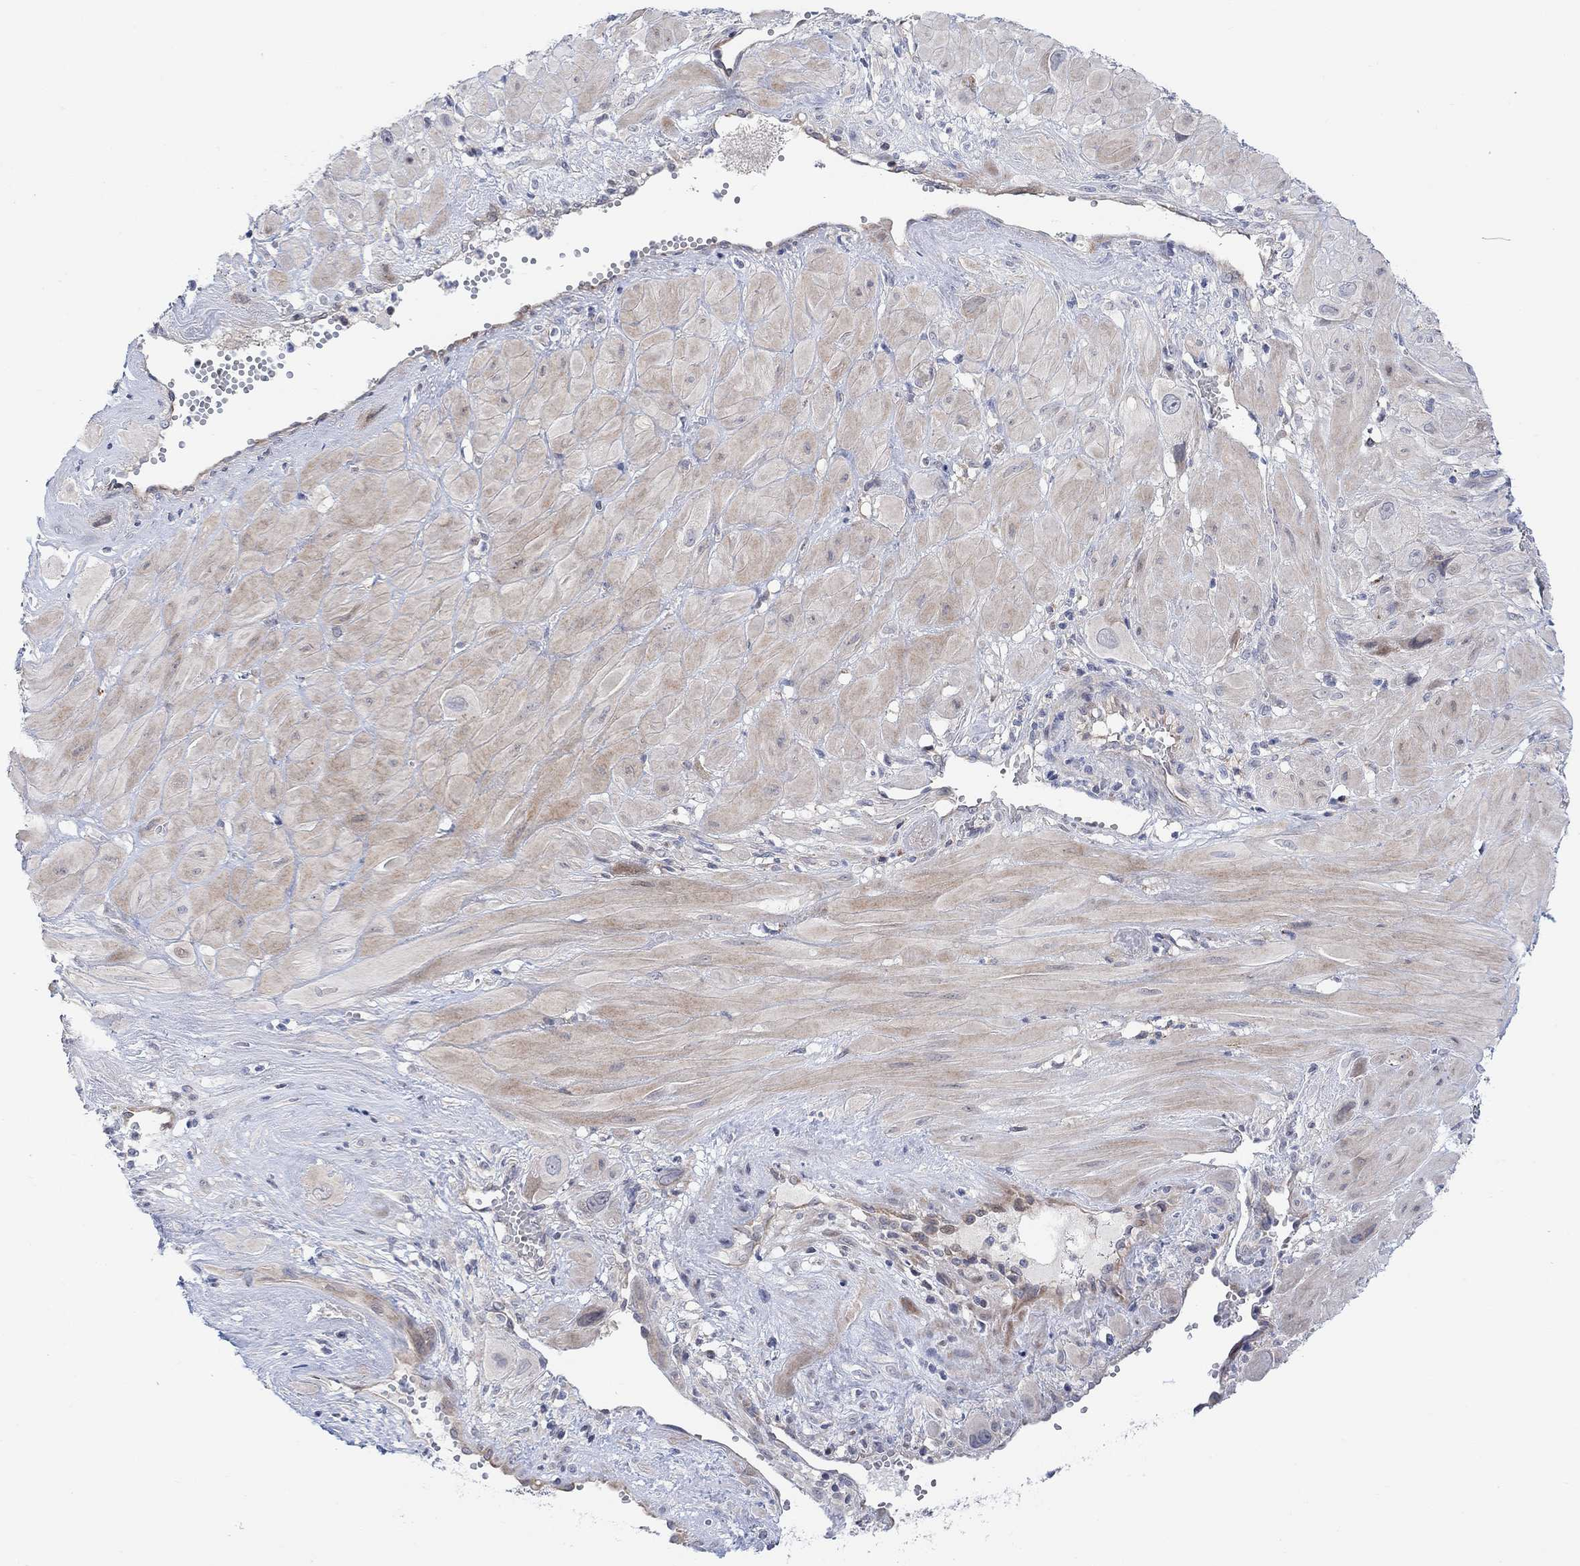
{"staining": {"intensity": "negative", "quantity": "none", "location": "none"}, "tissue": "cervical cancer", "cell_type": "Tumor cells", "image_type": "cancer", "snomed": [{"axis": "morphology", "description": "Squamous cell carcinoma, NOS"}, {"axis": "topography", "description": "Cervix"}], "caption": "Photomicrograph shows no significant protein positivity in tumor cells of cervical cancer (squamous cell carcinoma).", "gene": "CNTF", "patient": {"sex": "female", "age": 34}}